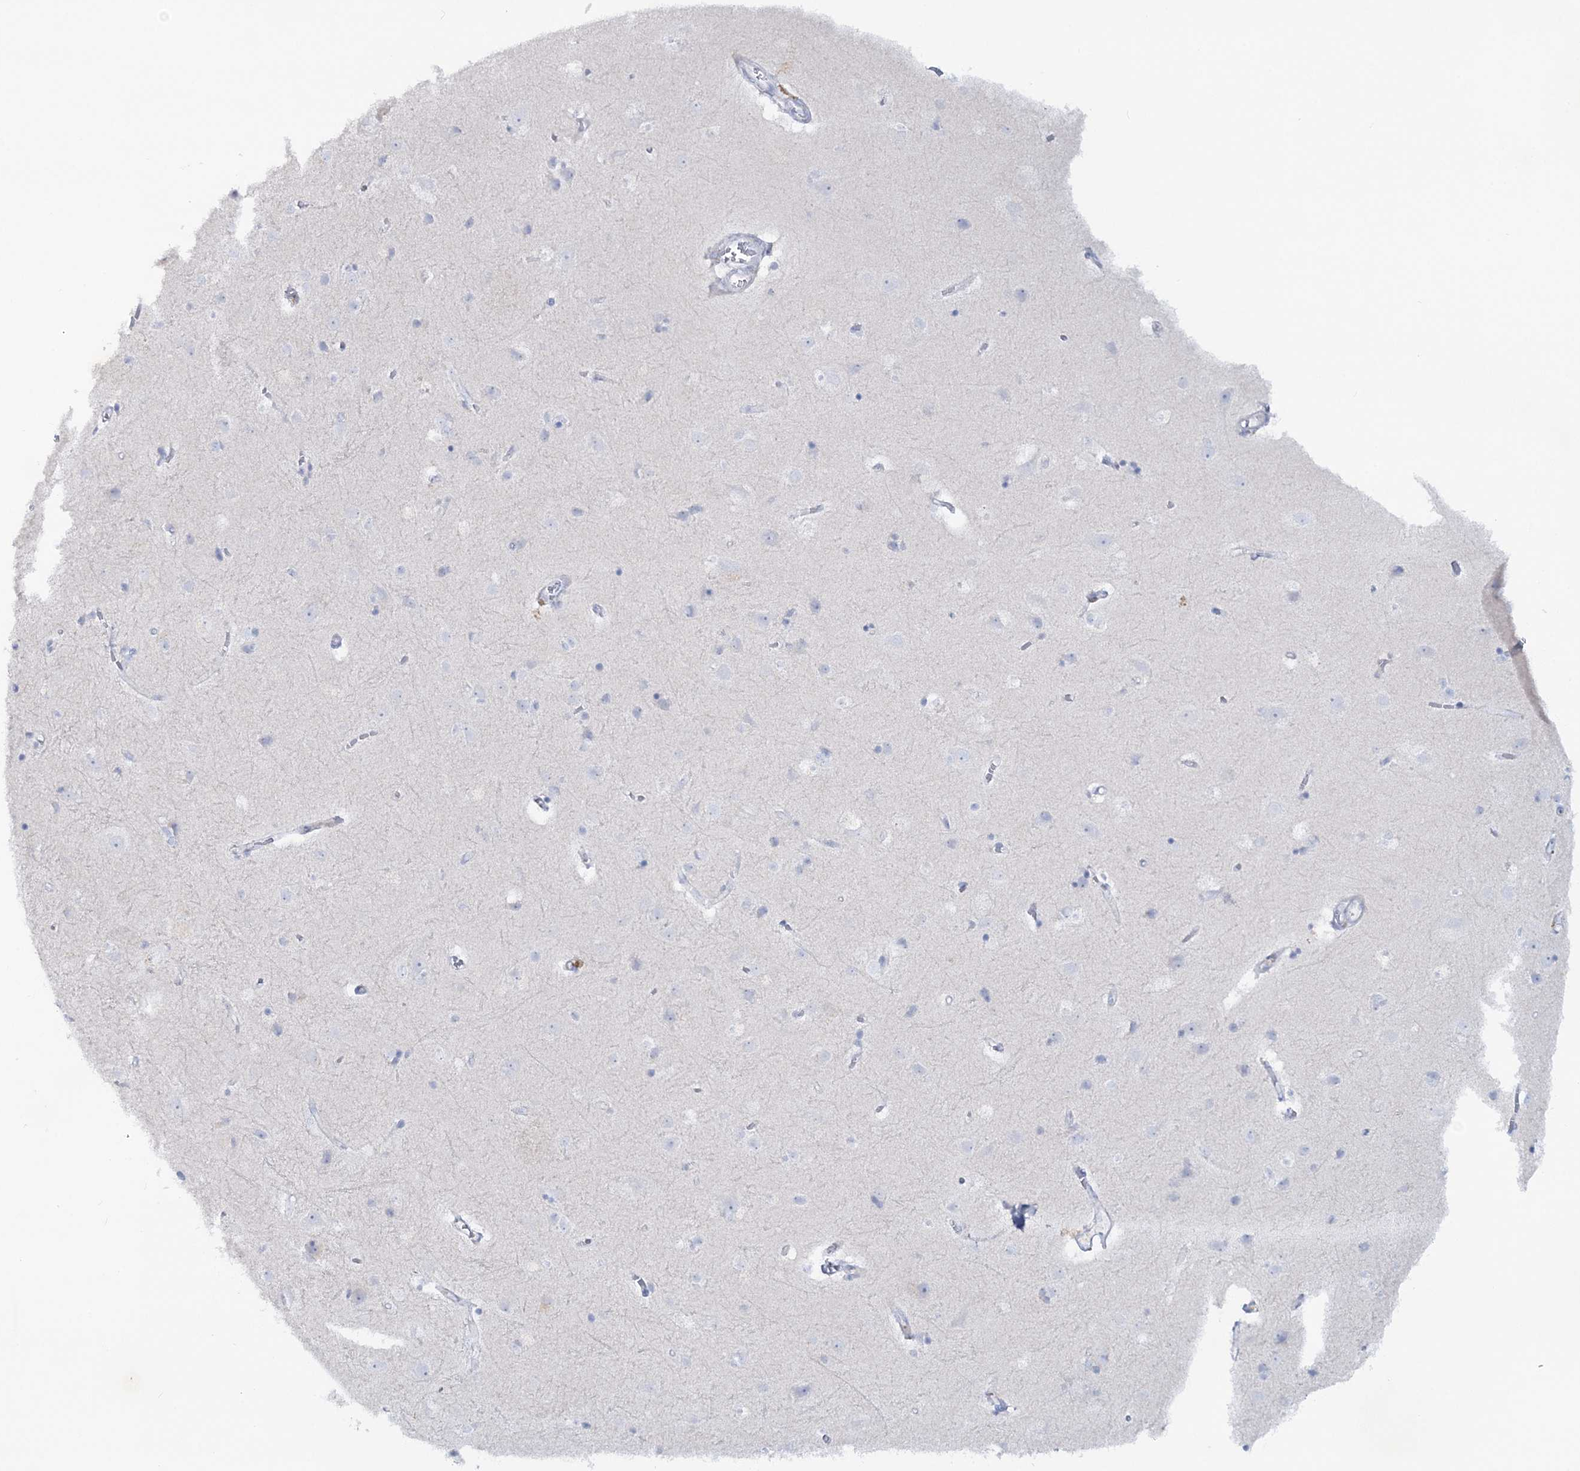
{"staining": {"intensity": "negative", "quantity": "none", "location": "none"}, "tissue": "cerebral cortex", "cell_type": "Endothelial cells", "image_type": "normal", "snomed": [{"axis": "morphology", "description": "Normal tissue, NOS"}, {"axis": "topography", "description": "Cerebral cortex"}], "caption": "Endothelial cells show no significant protein positivity in benign cerebral cortex. (DAB (3,3'-diaminobenzidine) IHC, high magnification).", "gene": "WDSUB1", "patient": {"sex": "male", "age": 54}}